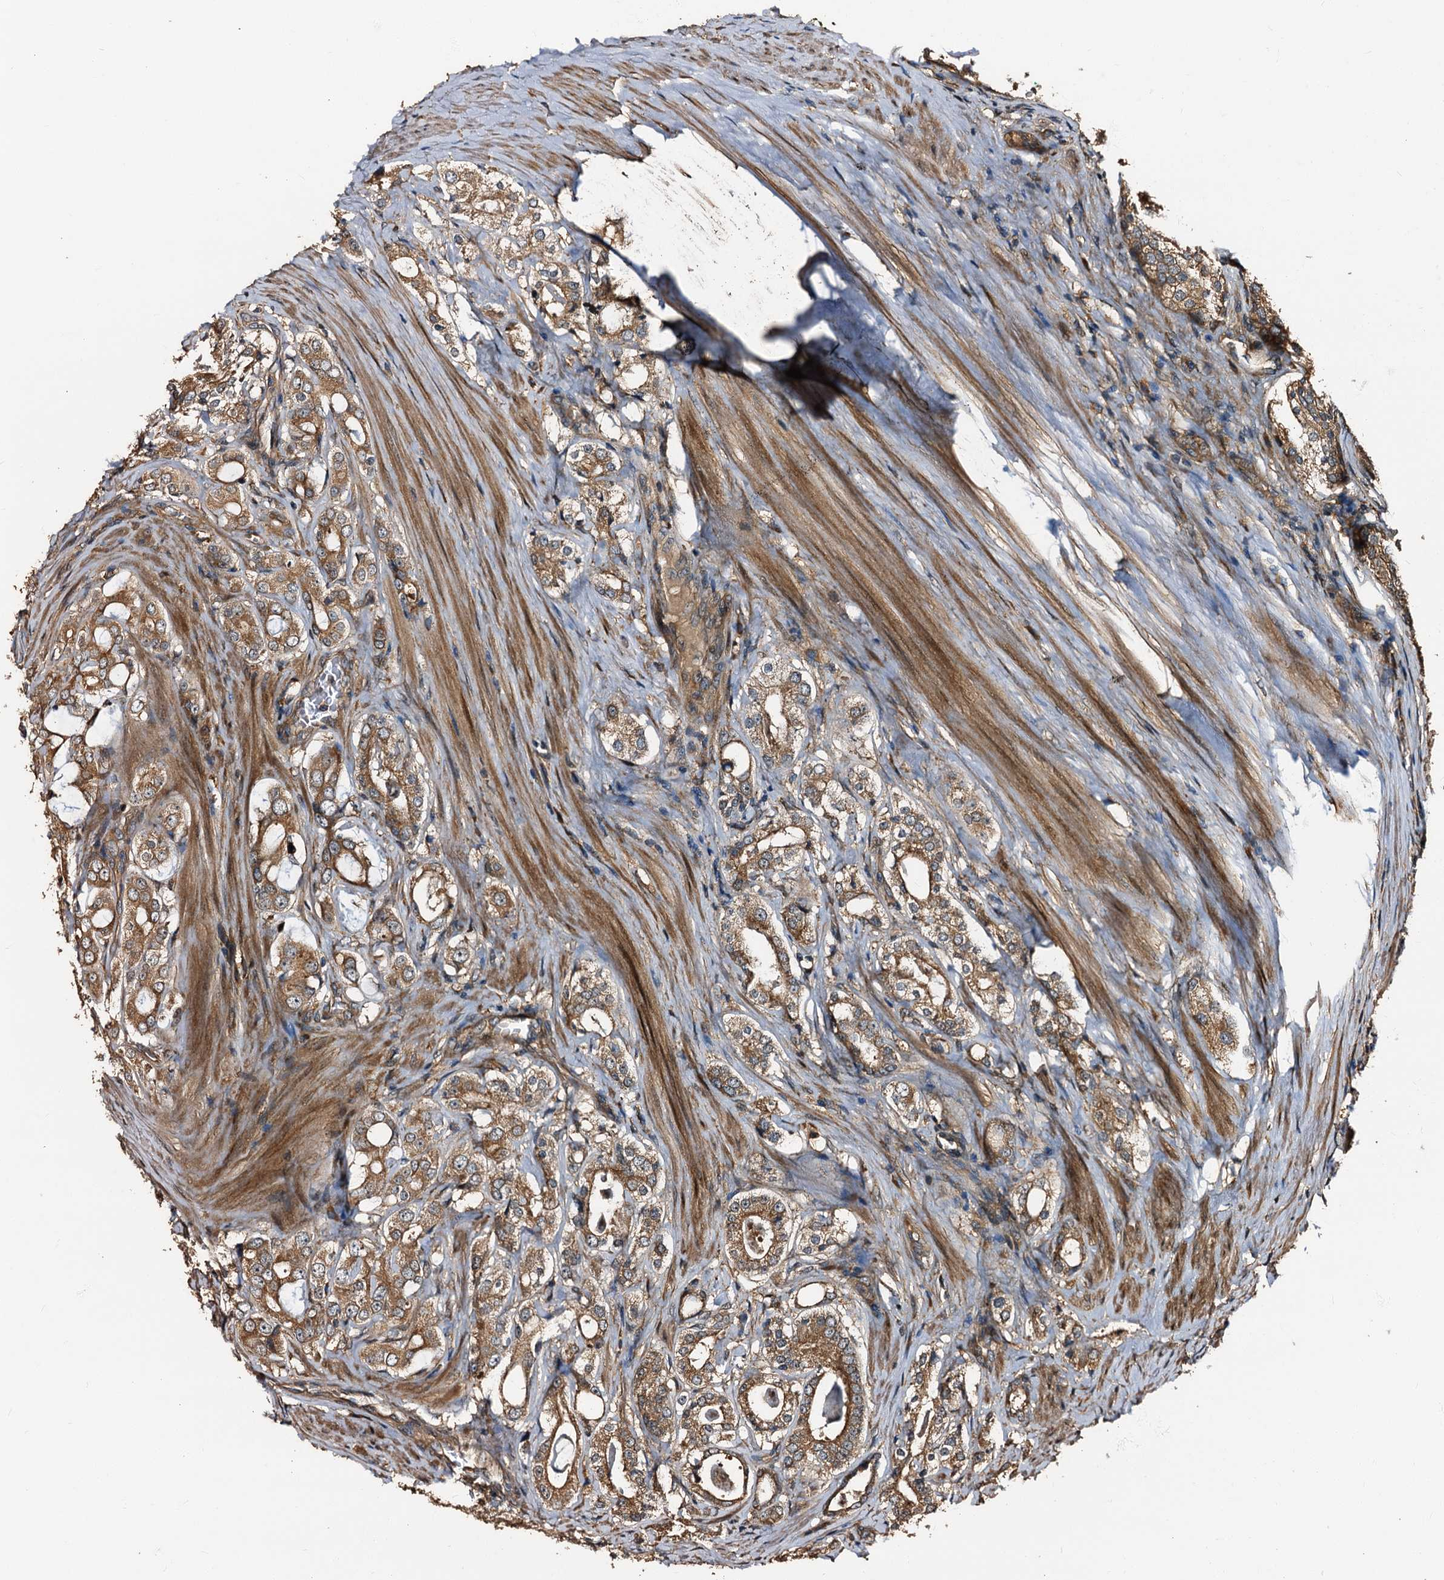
{"staining": {"intensity": "moderate", "quantity": ">75%", "location": "cytoplasmic/membranous"}, "tissue": "prostate cancer", "cell_type": "Tumor cells", "image_type": "cancer", "snomed": [{"axis": "morphology", "description": "Adenocarcinoma, High grade"}, {"axis": "topography", "description": "Prostate"}], "caption": "Human prostate cancer (adenocarcinoma (high-grade)) stained with a protein marker displays moderate staining in tumor cells.", "gene": "PEX5", "patient": {"sex": "male", "age": 63}}